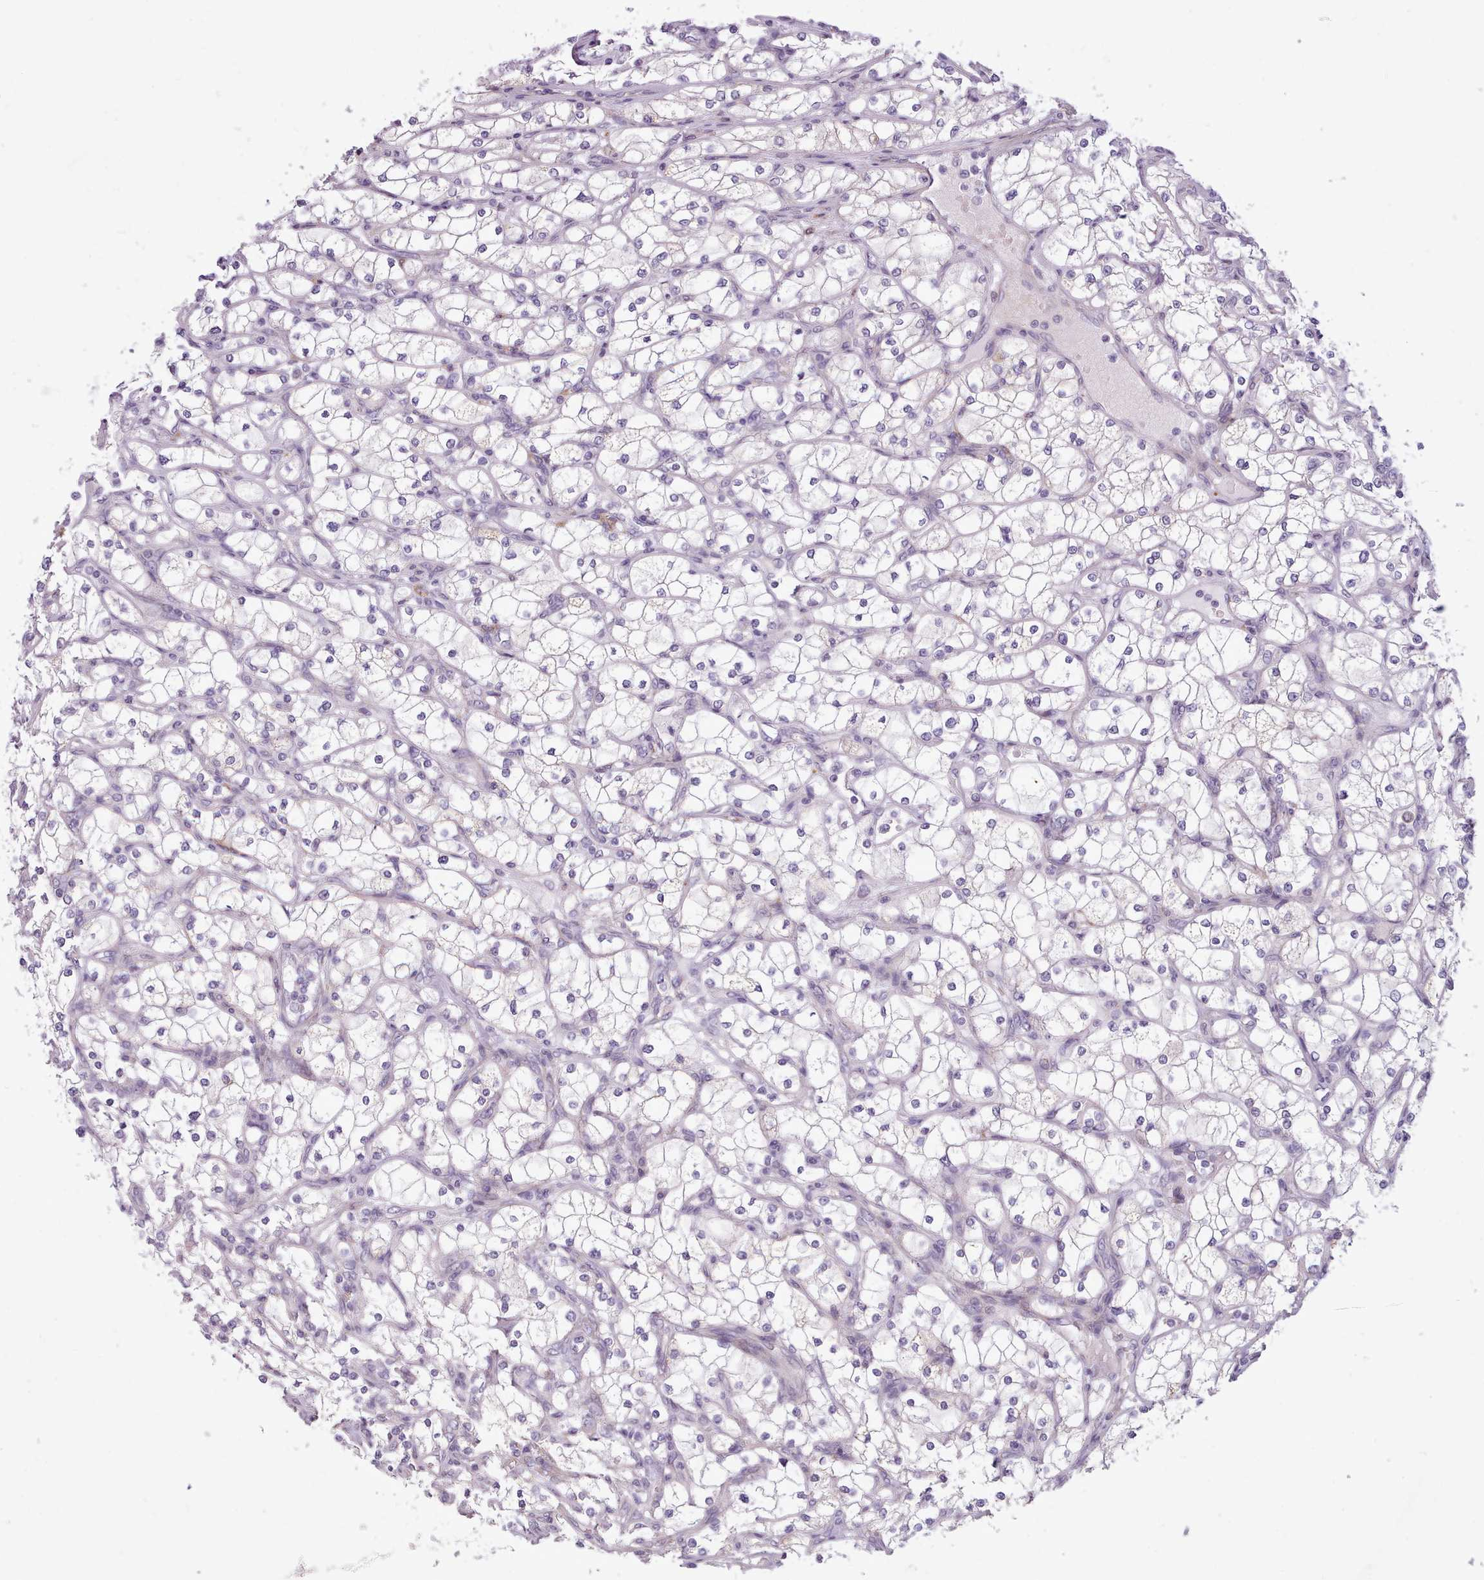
{"staining": {"intensity": "moderate", "quantity": "25%-75%", "location": "cytoplasmic/membranous"}, "tissue": "renal cancer", "cell_type": "Tumor cells", "image_type": "cancer", "snomed": [{"axis": "morphology", "description": "Adenocarcinoma, NOS"}, {"axis": "topography", "description": "Kidney"}], "caption": "Renal cancer stained for a protein (brown) shows moderate cytoplasmic/membranous positive expression in about 25%-75% of tumor cells.", "gene": "AVL9", "patient": {"sex": "male", "age": 80}}